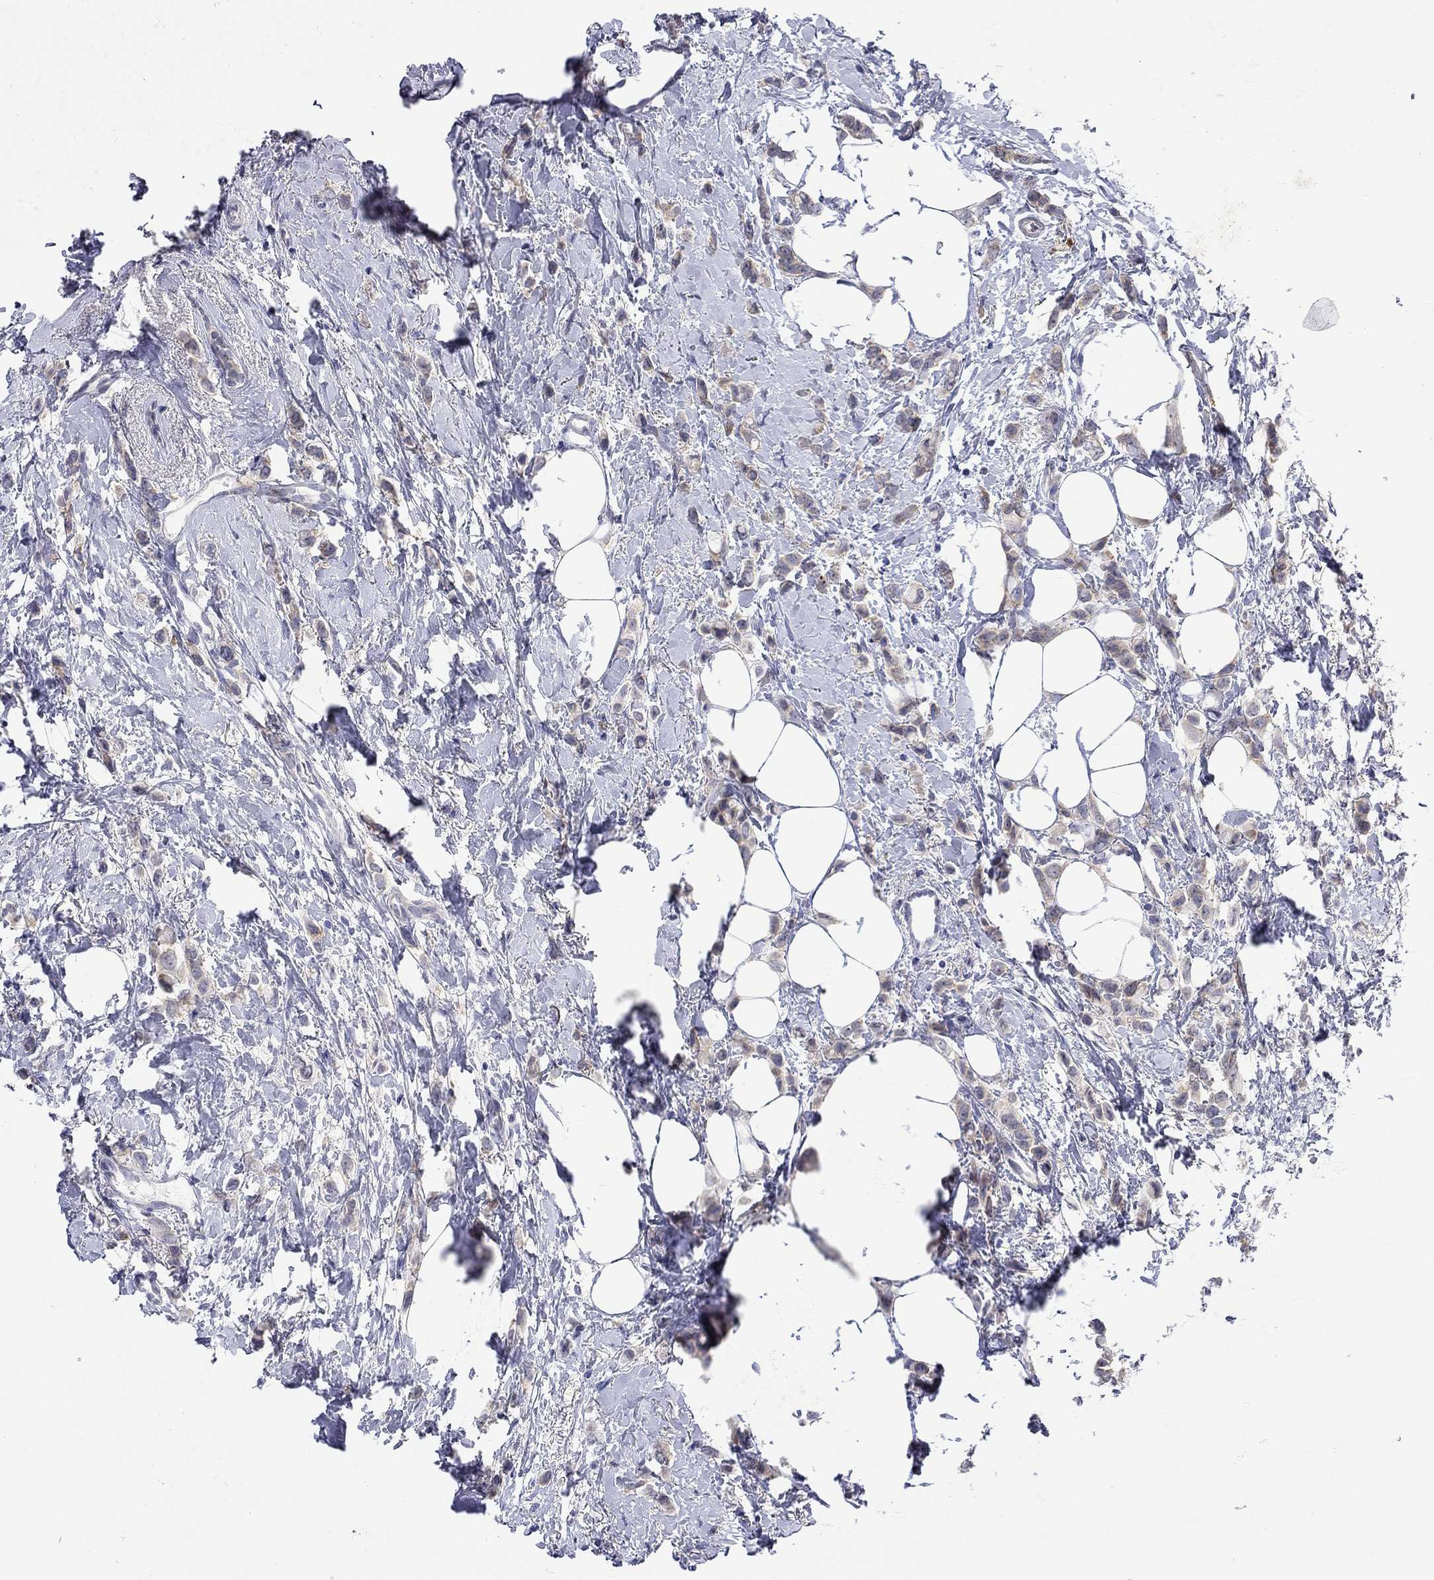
{"staining": {"intensity": "weak", "quantity": "25%-75%", "location": "cytoplasmic/membranous"}, "tissue": "breast cancer", "cell_type": "Tumor cells", "image_type": "cancer", "snomed": [{"axis": "morphology", "description": "Lobular carcinoma"}, {"axis": "topography", "description": "Breast"}], "caption": "Breast cancer (lobular carcinoma) stained with a brown dye reveals weak cytoplasmic/membranous positive staining in about 25%-75% of tumor cells.", "gene": "CERS1", "patient": {"sex": "female", "age": 66}}